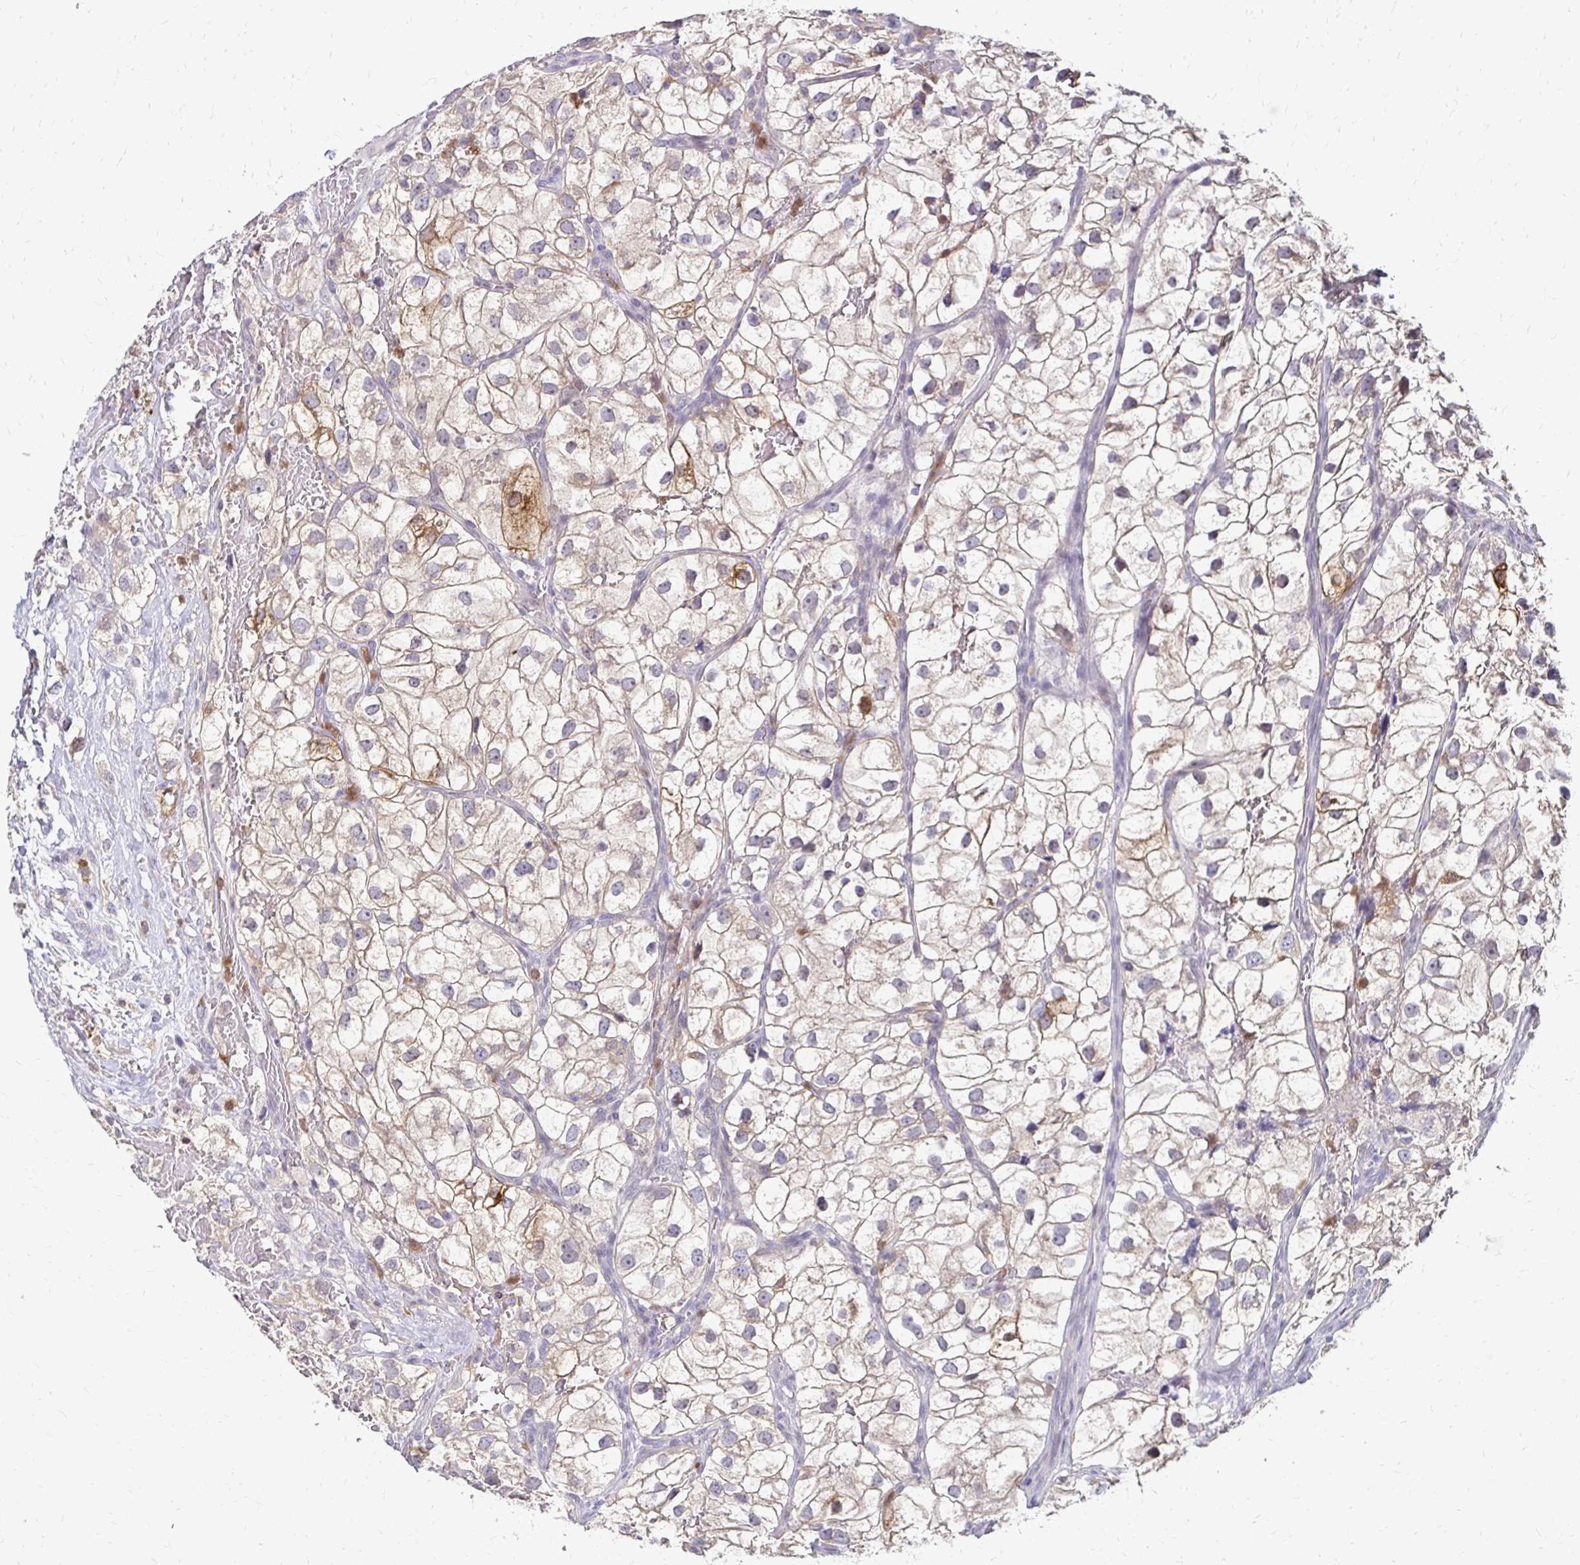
{"staining": {"intensity": "weak", "quantity": "<25%", "location": "cytoplasmic/membranous"}, "tissue": "renal cancer", "cell_type": "Tumor cells", "image_type": "cancer", "snomed": [{"axis": "morphology", "description": "Adenocarcinoma, NOS"}, {"axis": "topography", "description": "Kidney"}], "caption": "This is an IHC photomicrograph of renal adenocarcinoma. There is no positivity in tumor cells.", "gene": "PADI2", "patient": {"sex": "male", "age": 59}}